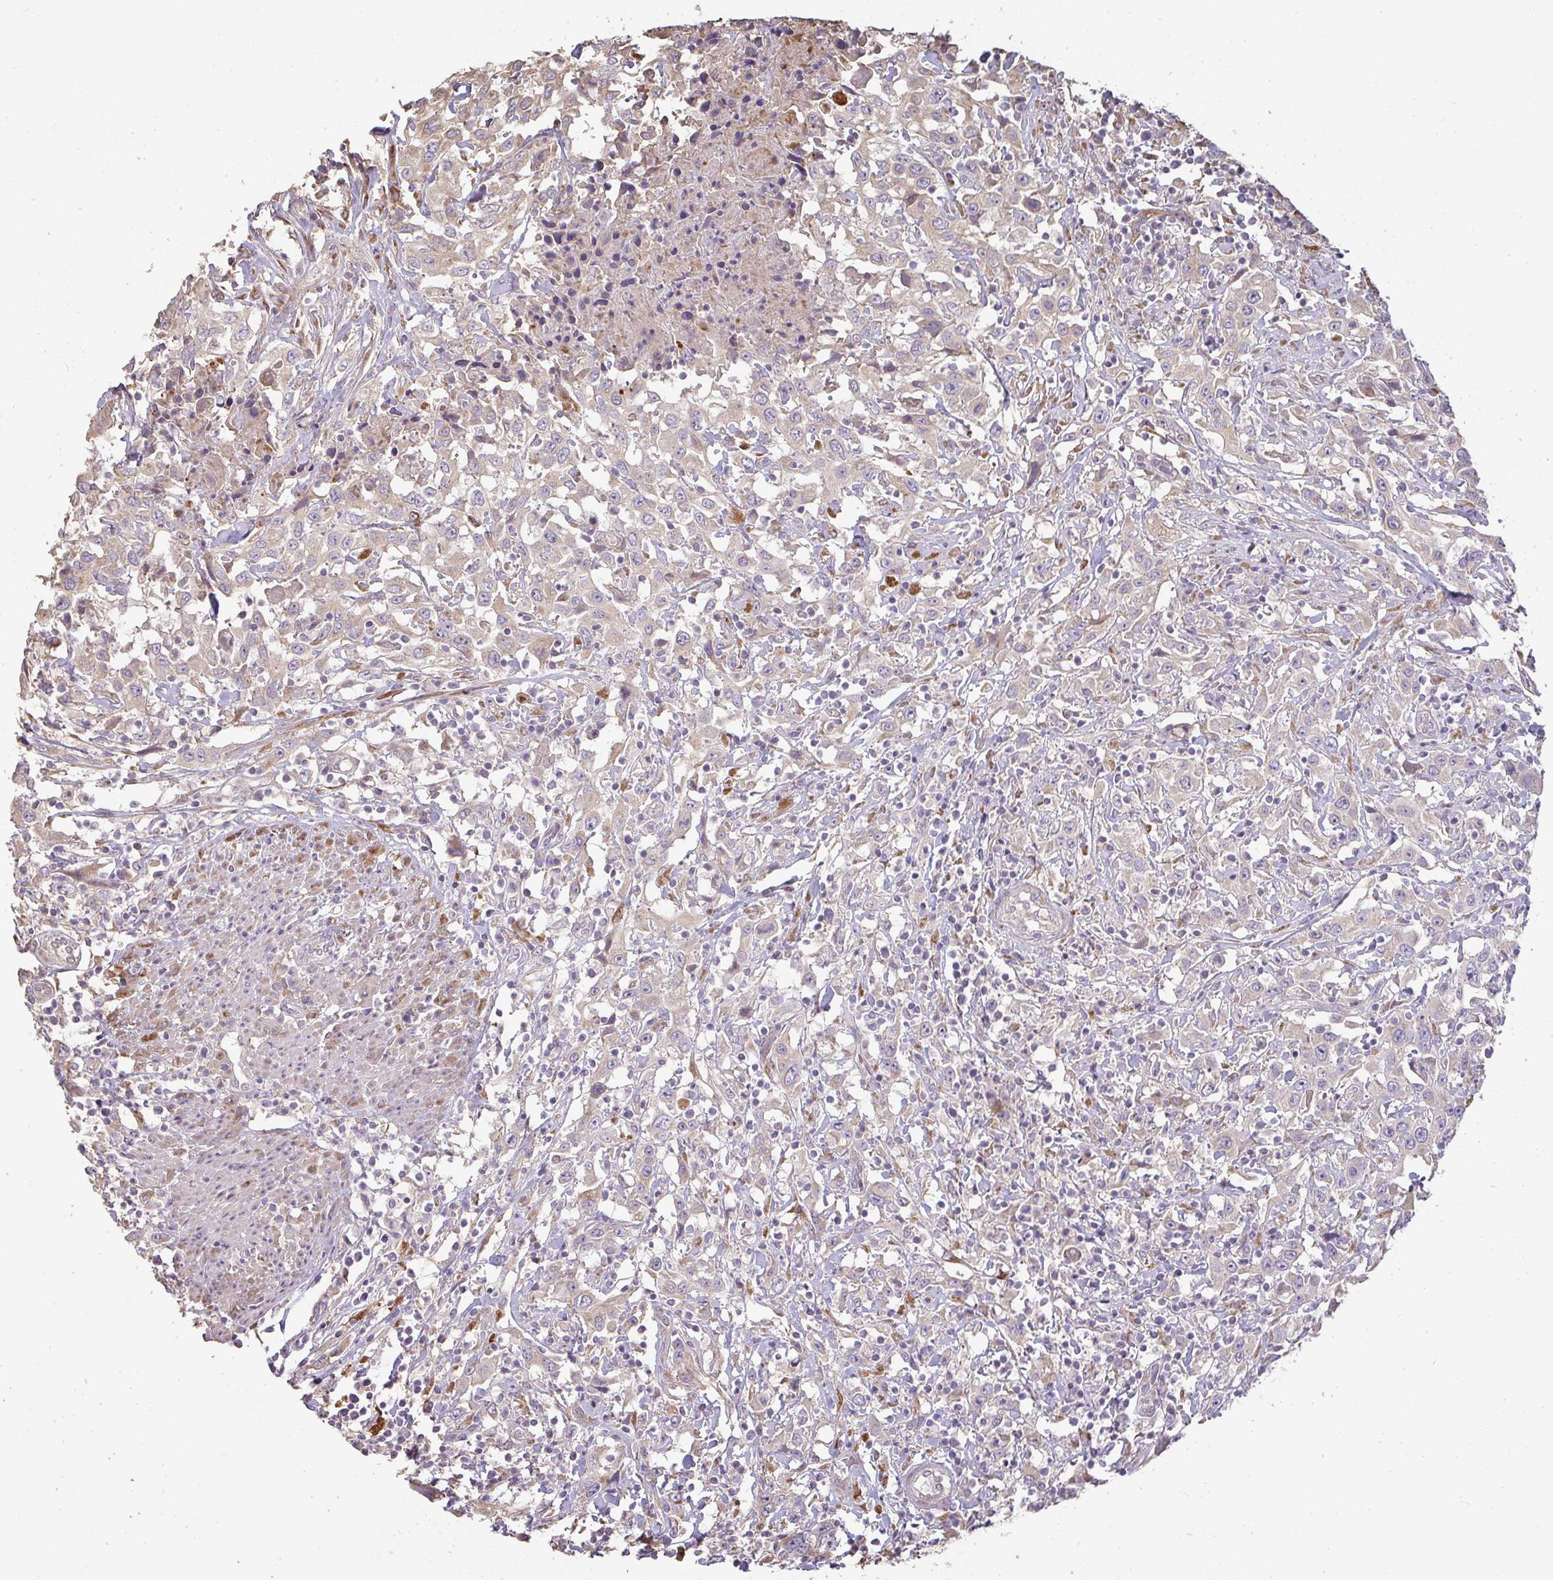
{"staining": {"intensity": "weak", "quantity": "25%-75%", "location": "cytoplasmic/membranous"}, "tissue": "urothelial cancer", "cell_type": "Tumor cells", "image_type": "cancer", "snomed": [{"axis": "morphology", "description": "Urothelial carcinoma, High grade"}, {"axis": "topography", "description": "Urinary bladder"}], "caption": "This is a micrograph of immunohistochemistry staining of high-grade urothelial carcinoma, which shows weak staining in the cytoplasmic/membranous of tumor cells.", "gene": "BRINP3", "patient": {"sex": "male", "age": 61}}